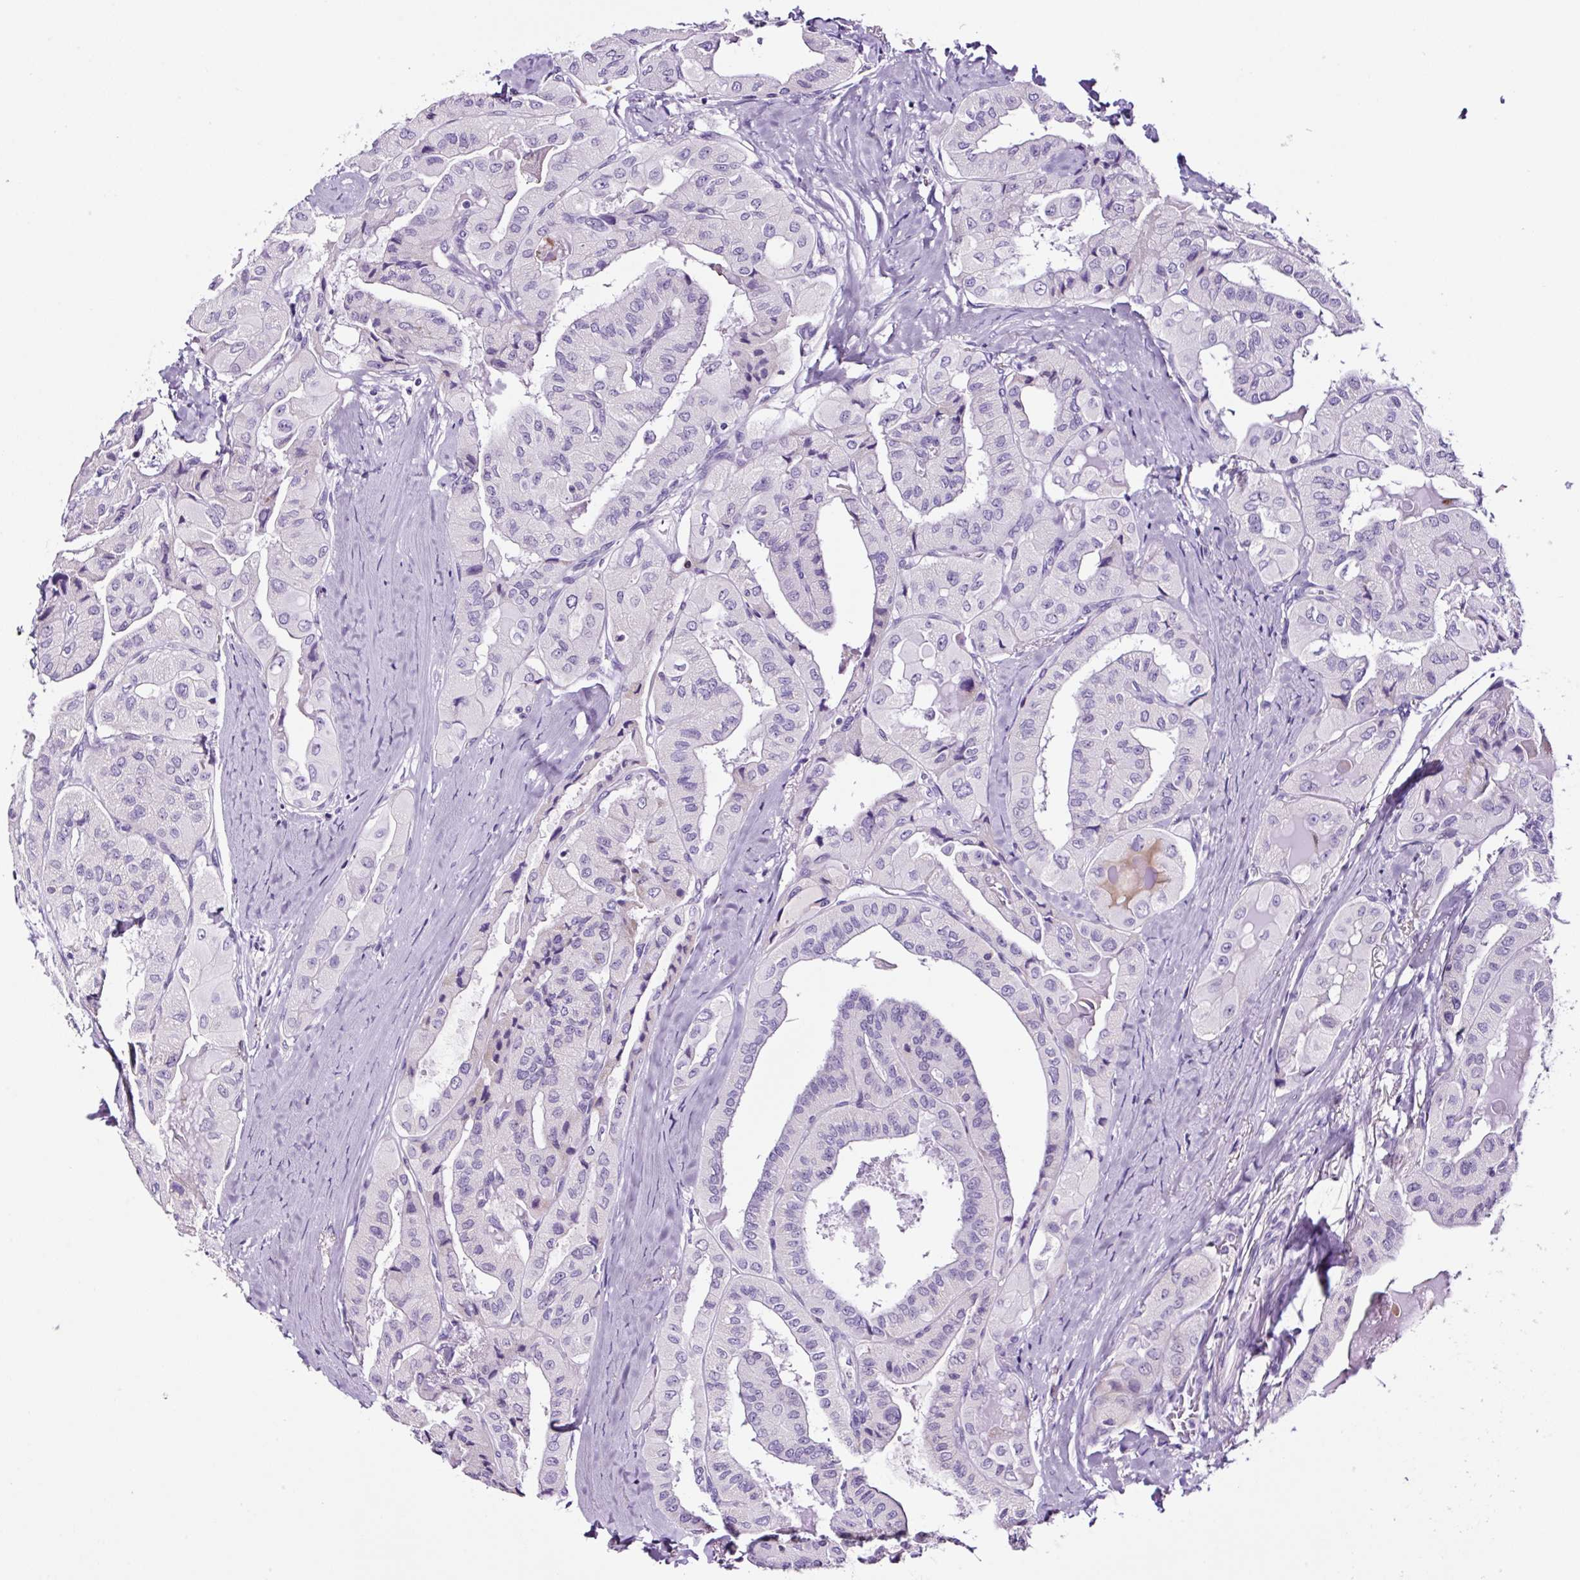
{"staining": {"intensity": "negative", "quantity": "none", "location": "none"}, "tissue": "thyroid cancer", "cell_type": "Tumor cells", "image_type": "cancer", "snomed": [{"axis": "morphology", "description": "Normal tissue, NOS"}, {"axis": "morphology", "description": "Papillary adenocarcinoma, NOS"}, {"axis": "topography", "description": "Thyroid gland"}], "caption": "Tumor cells are negative for brown protein staining in papillary adenocarcinoma (thyroid).", "gene": "TAFA3", "patient": {"sex": "female", "age": 59}}